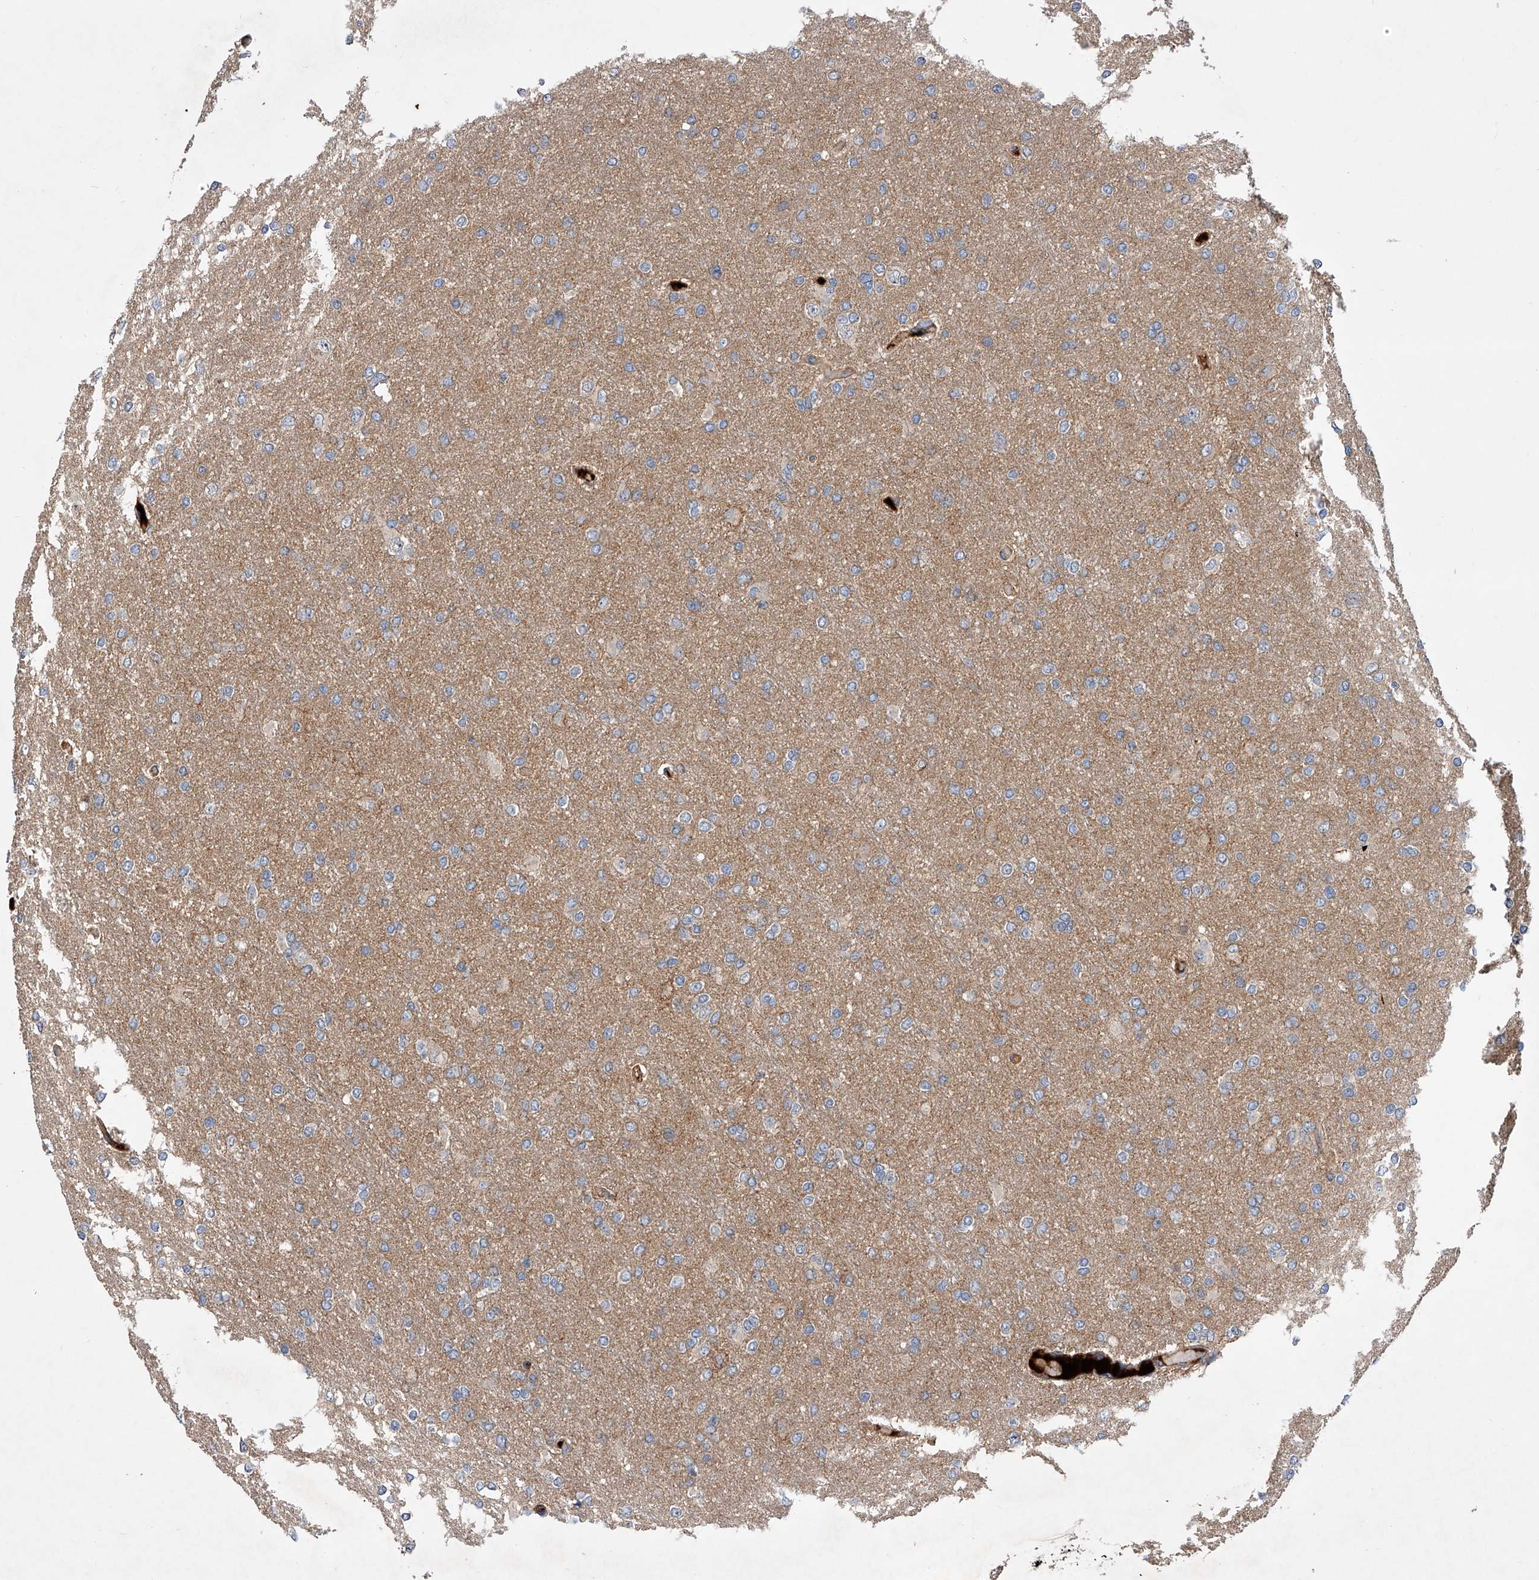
{"staining": {"intensity": "negative", "quantity": "none", "location": "none"}, "tissue": "glioma", "cell_type": "Tumor cells", "image_type": "cancer", "snomed": [{"axis": "morphology", "description": "Glioma, malignant, High grade"}, {"axis": "topography", "description": "Cerebral cortex"}], "caption": "Immunohistochemical staining of glioma displays no significant staining in tumor cells.", "gene": "USP47", "patient": {"sex": "female", "age": 36}}